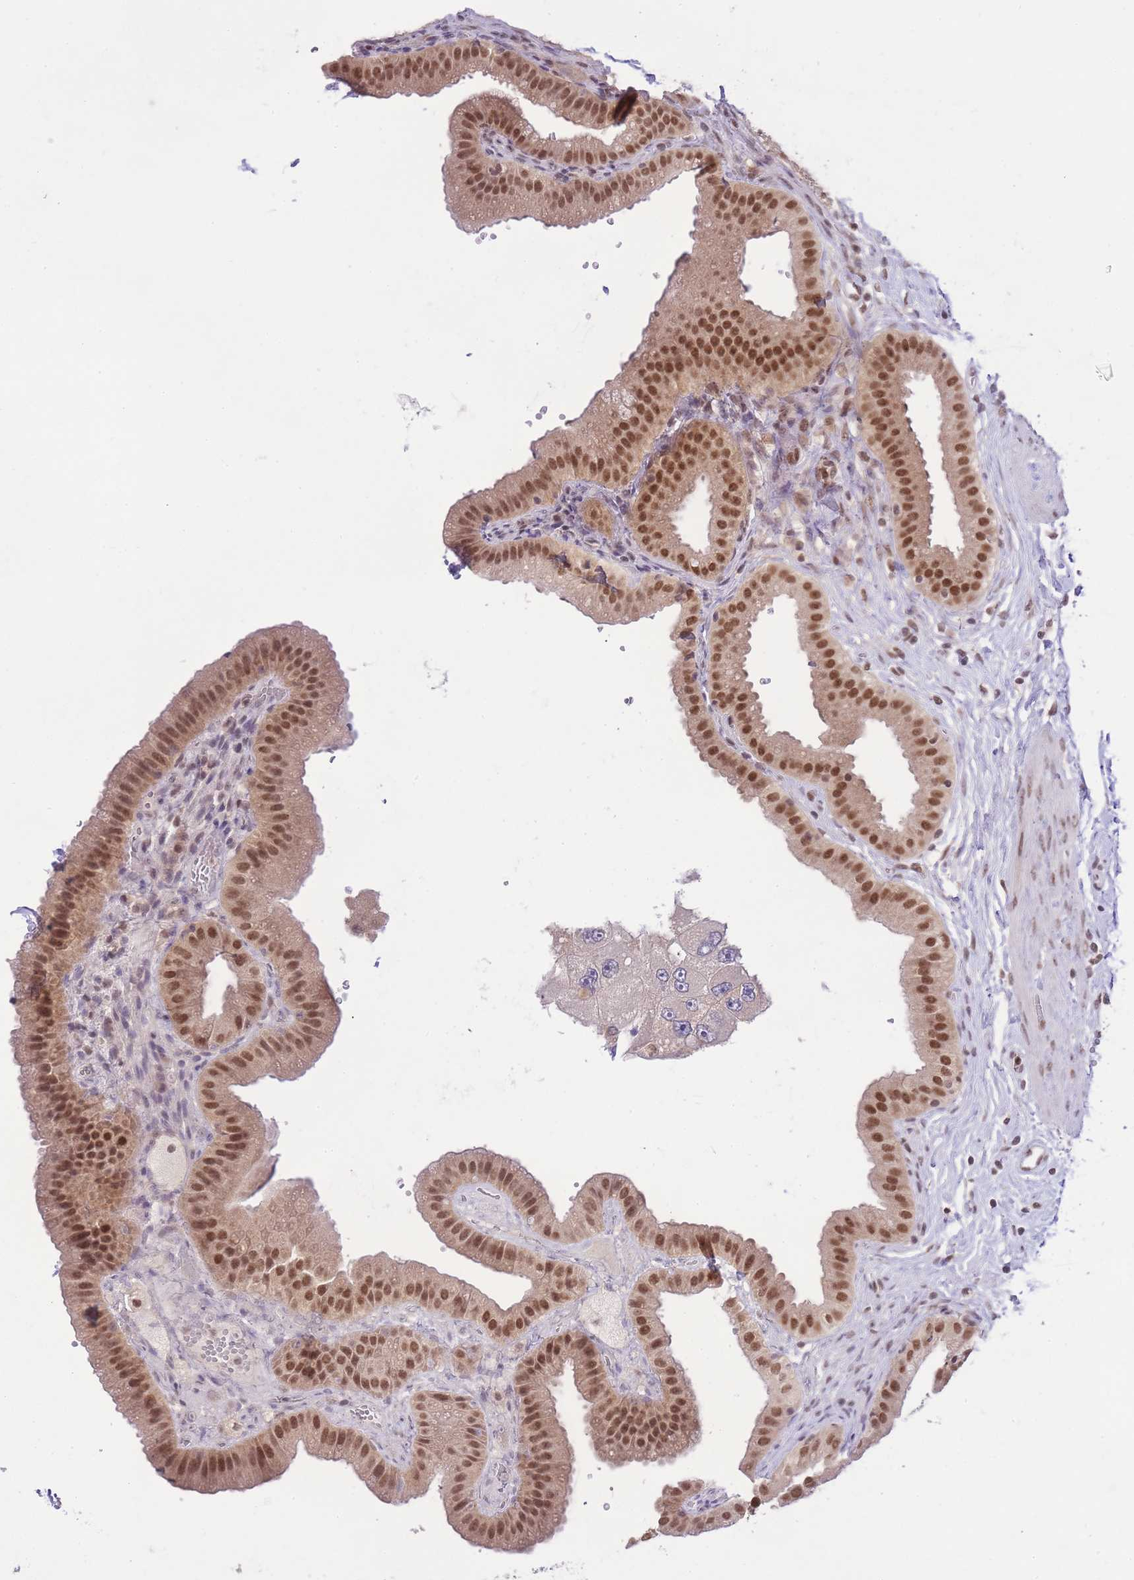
{"staining": {"intensity": "moderate", "quantity": ">75%", "location": "cytoplasmic/membranous,nuclear"}, "tissue": "gallbladder", "cell_type": "Glandular cells", "image_type": "normal", "snomed": [{"axis": "morphology", "description": "Normal tissue, NOS"}, {"axis": "topography", "description": "Gallbladder"}], "caption": "A high-resolution micrograph shows IHC staining of unremarkable gallbladder, which shows moderate cytoplasmic/membranous,nuclear expression in approximately >75% of glandular cells.", "gene": "TMED3", "patient": {"sex": "female", "age": 61}}